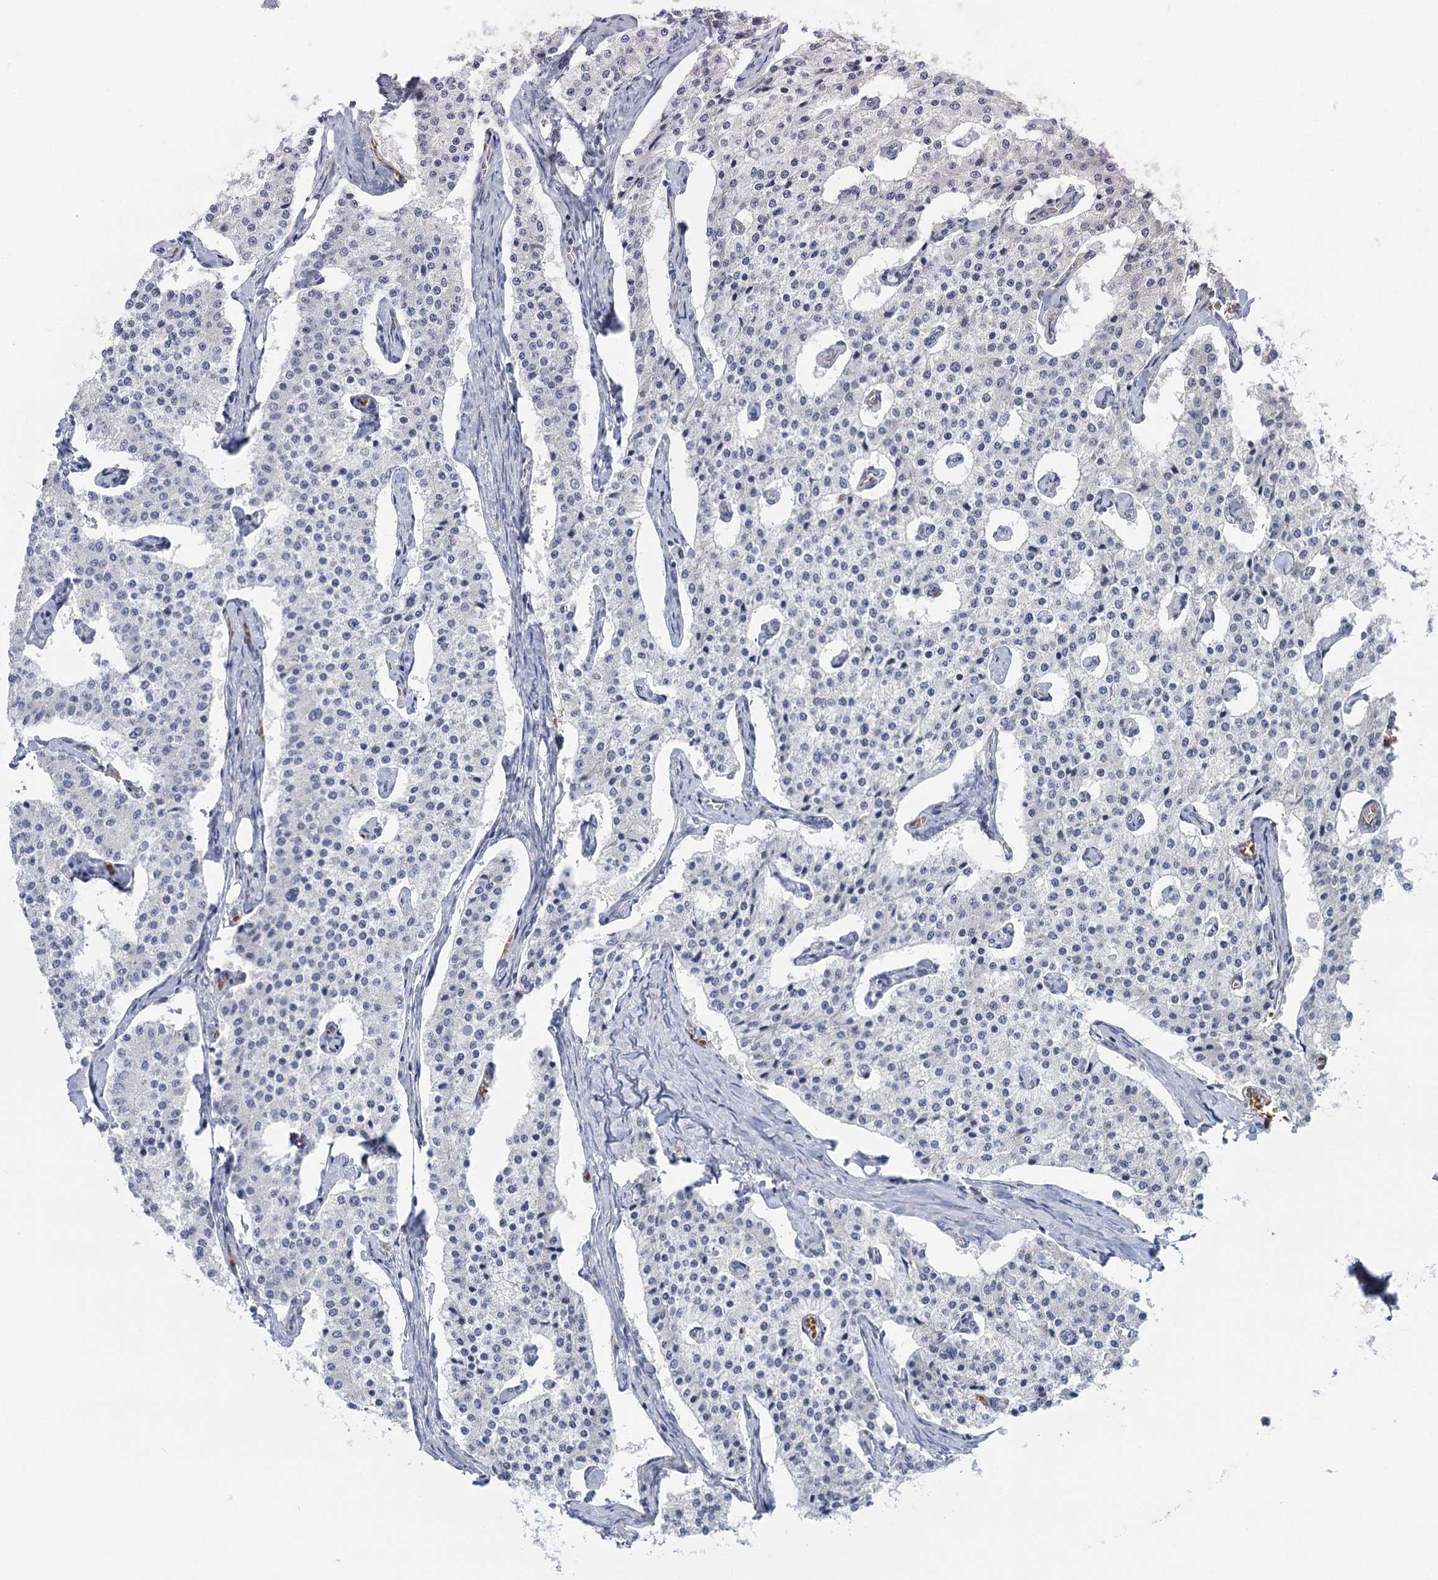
{"staining": {"intensity": "negative", "quantity": "none", "location": "none"}, "tissue": "carcinoid", "cell_type": "Tumor cells", "image_type": "cancer", "snomed": [{"axis": "morphology", "description": "Carcinoid, malignant, NOS"}, {"axis": "topography", "description": "Colon"}], "caption": "Tumor cells show no significant protein expression in carcinoid.", "gene": "ANKRD16", "patient": {"sex": "female", "age": 52}}